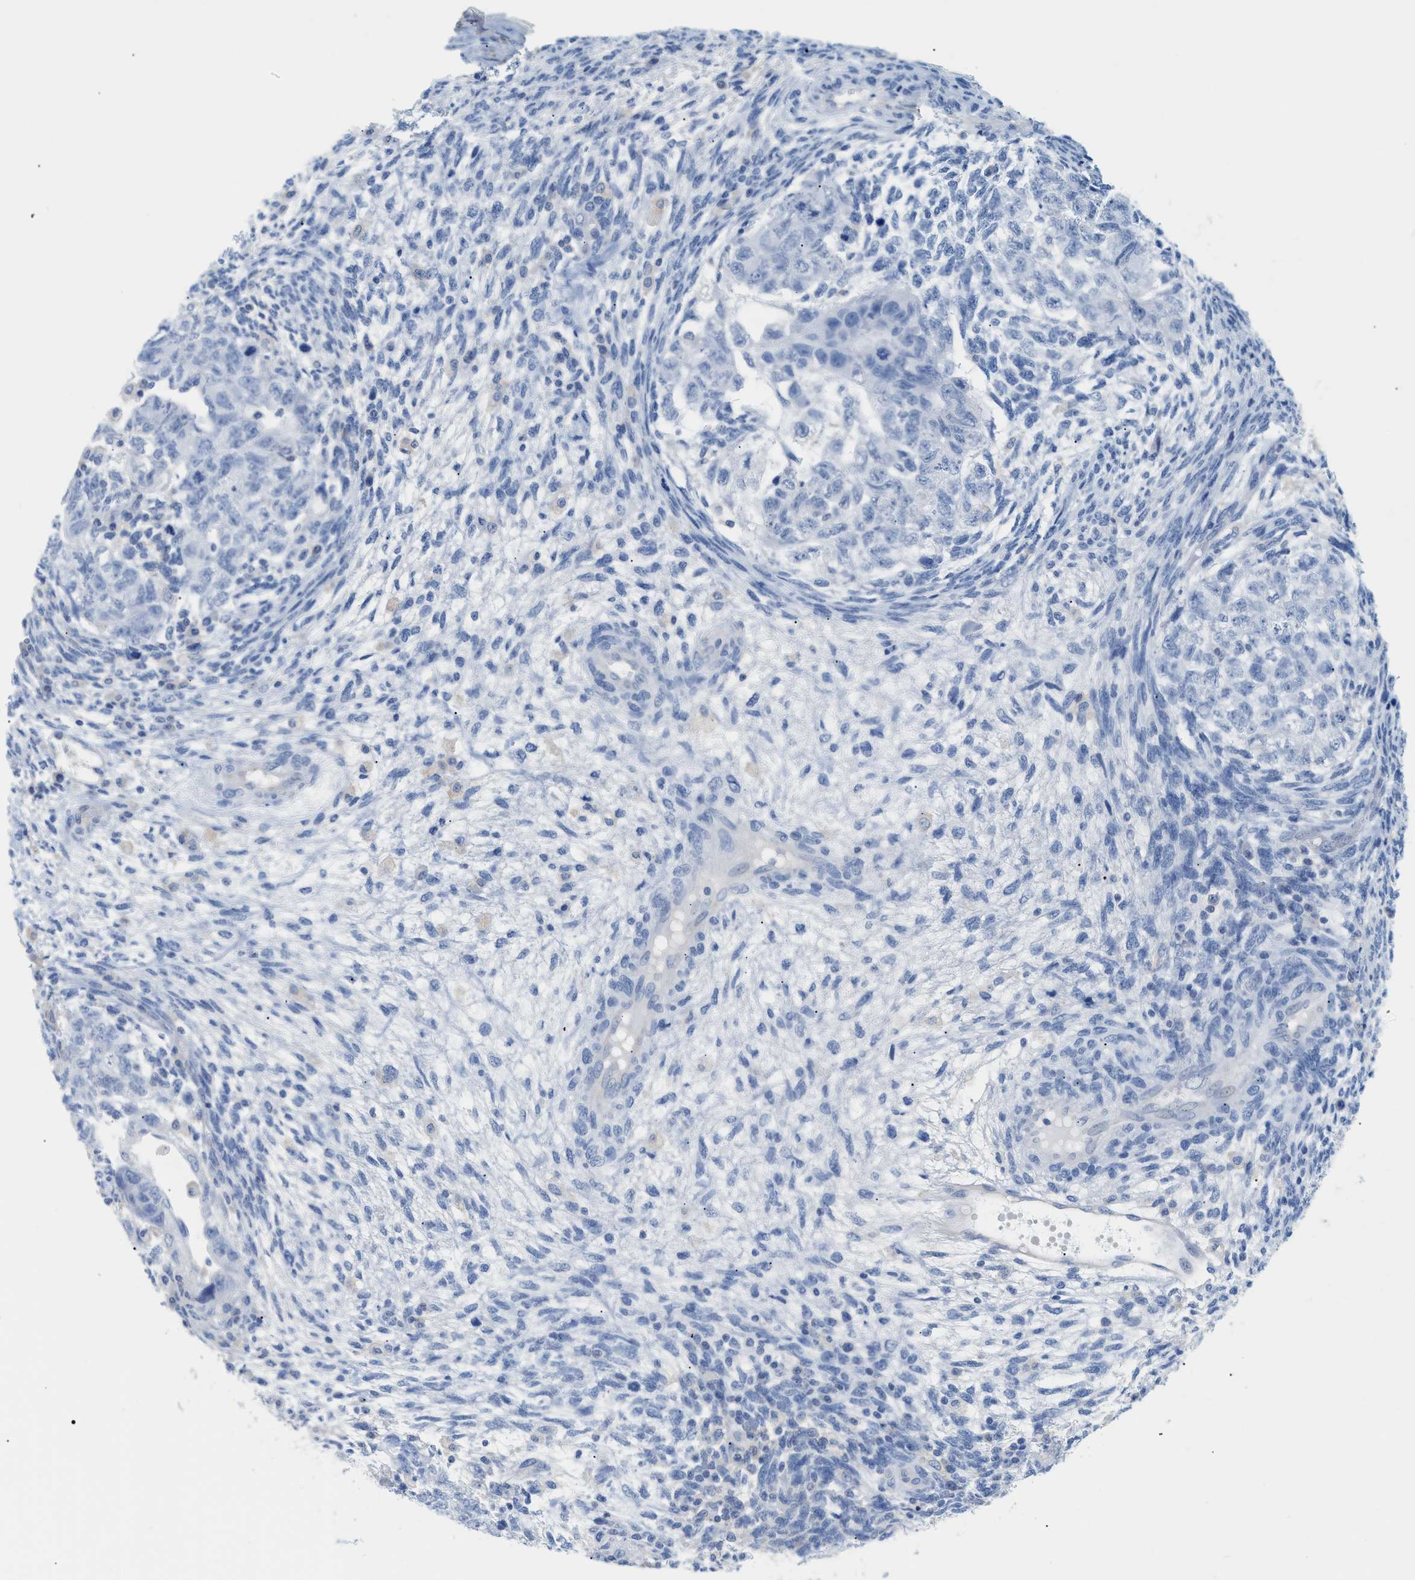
{"staining": {"intensity": "negative", "quantity": "none", "location": "none"}, "tissue": "testis cancer", "cell_type": "Tumor cells", "image_type": "cancer", "snomed": [{"axis": "morphology", "description": "Normal tissue, NOS"}, {"axis": "morphology", "description": "Carcinoma, Embryonal, NOS"}, {"axis": "topography", "description": "Testis"}], "caption": "Embryonal carcinoma (testis) stained for a protein using IHC displays no positivity tumor cells.", "gene": "PAPPA", "patient": {"sex": "male", "age": 36}}